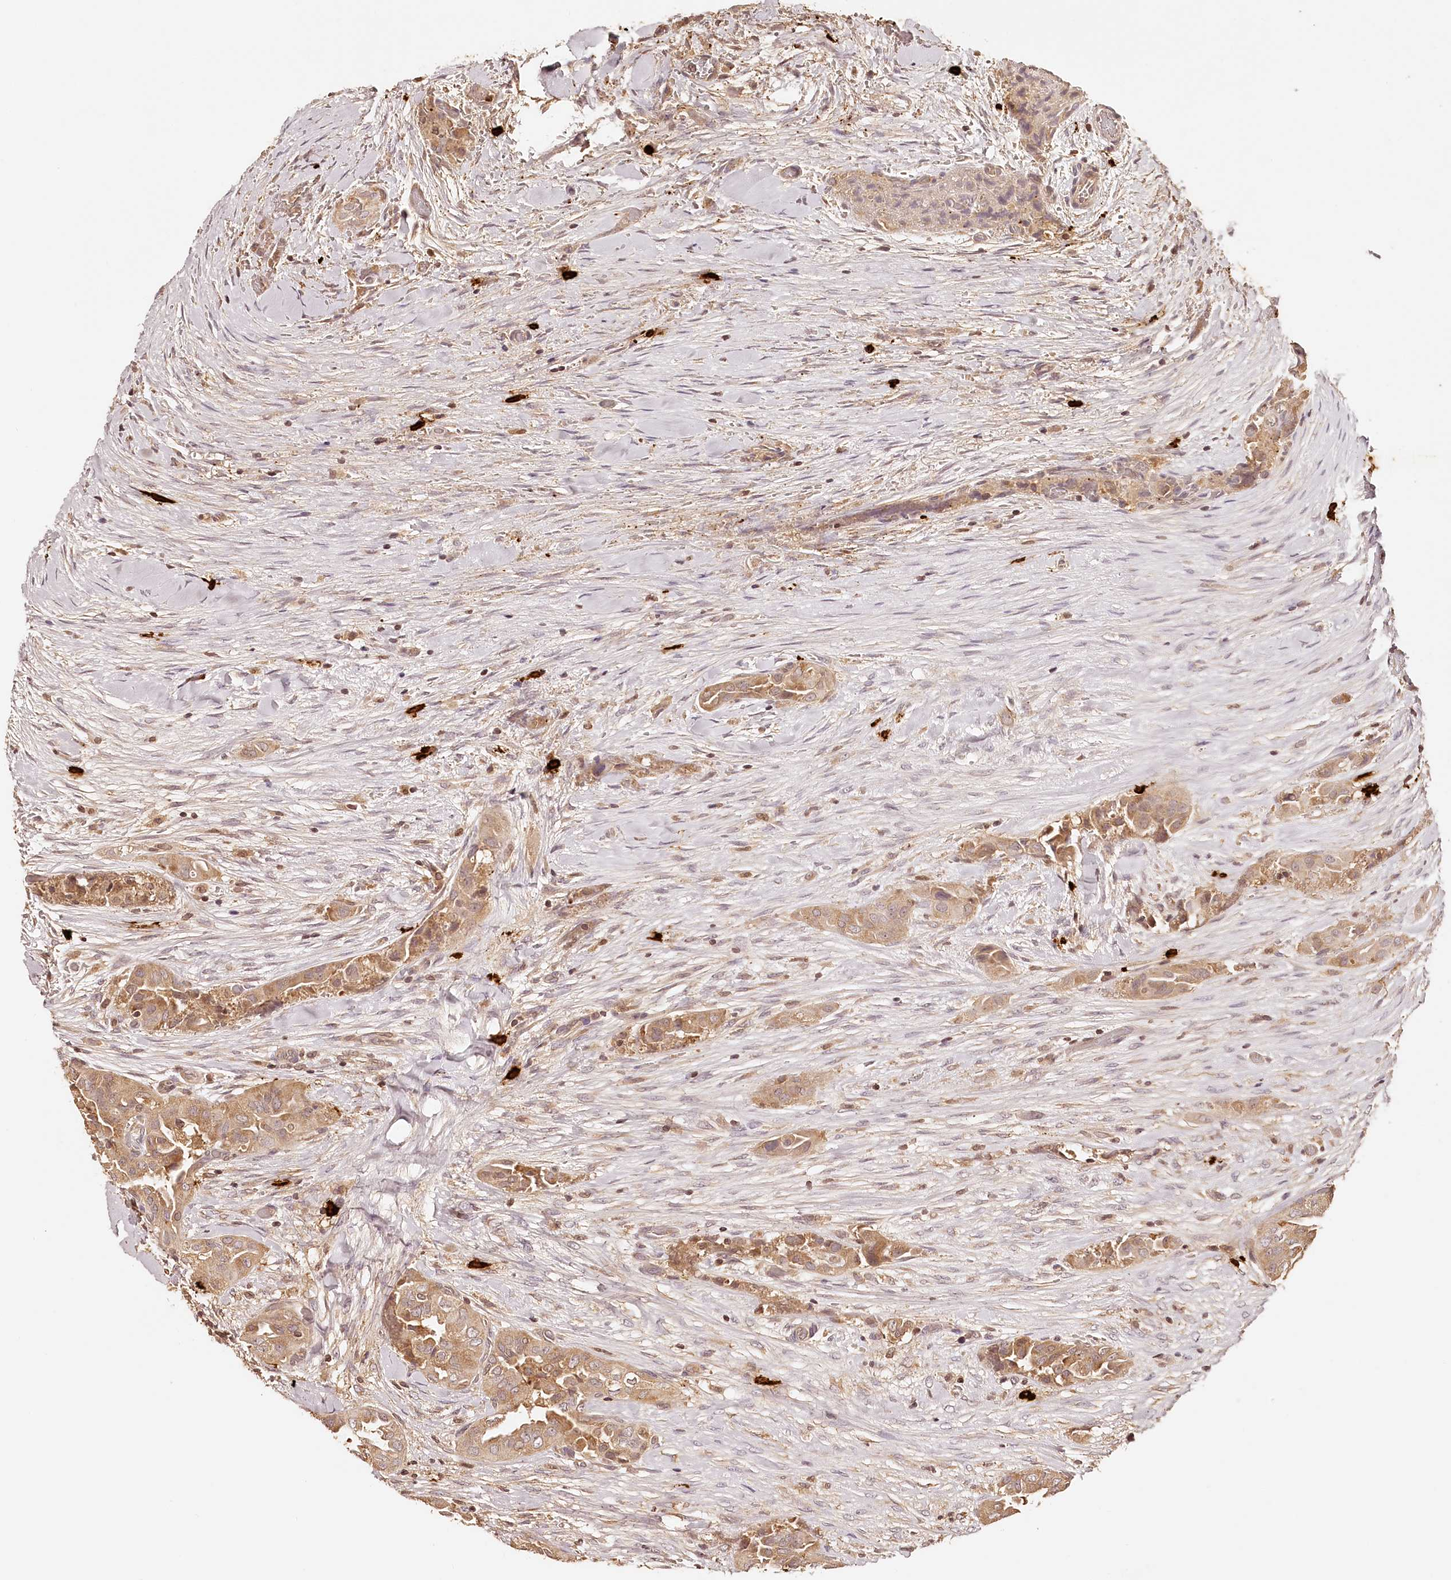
{"staining": {"intensity": "moderate", "quantity": ">75%", "location": "cytoplasmic/membranous"}, "tissue": "thyroid cancer", "cell_type": "Tumor cells", "image_type": "cancer", "snomed": [{"axis": "morphology", "description": "Papillary adenocarcinoma, NOS"}, {"axis": "topography", "description": "Thyroid gland"}], "caption": "DAB (3,3'-diaminobenzidine) immunohistochemical staining of human papillary adenocarcinoma (thyroid) reveals moderate cytoplasmic/membranous protein positivity in approximately >75% of tumor cells.", "gene": "SYNGR1", "patient": {"sex": "female", "age": 59}}